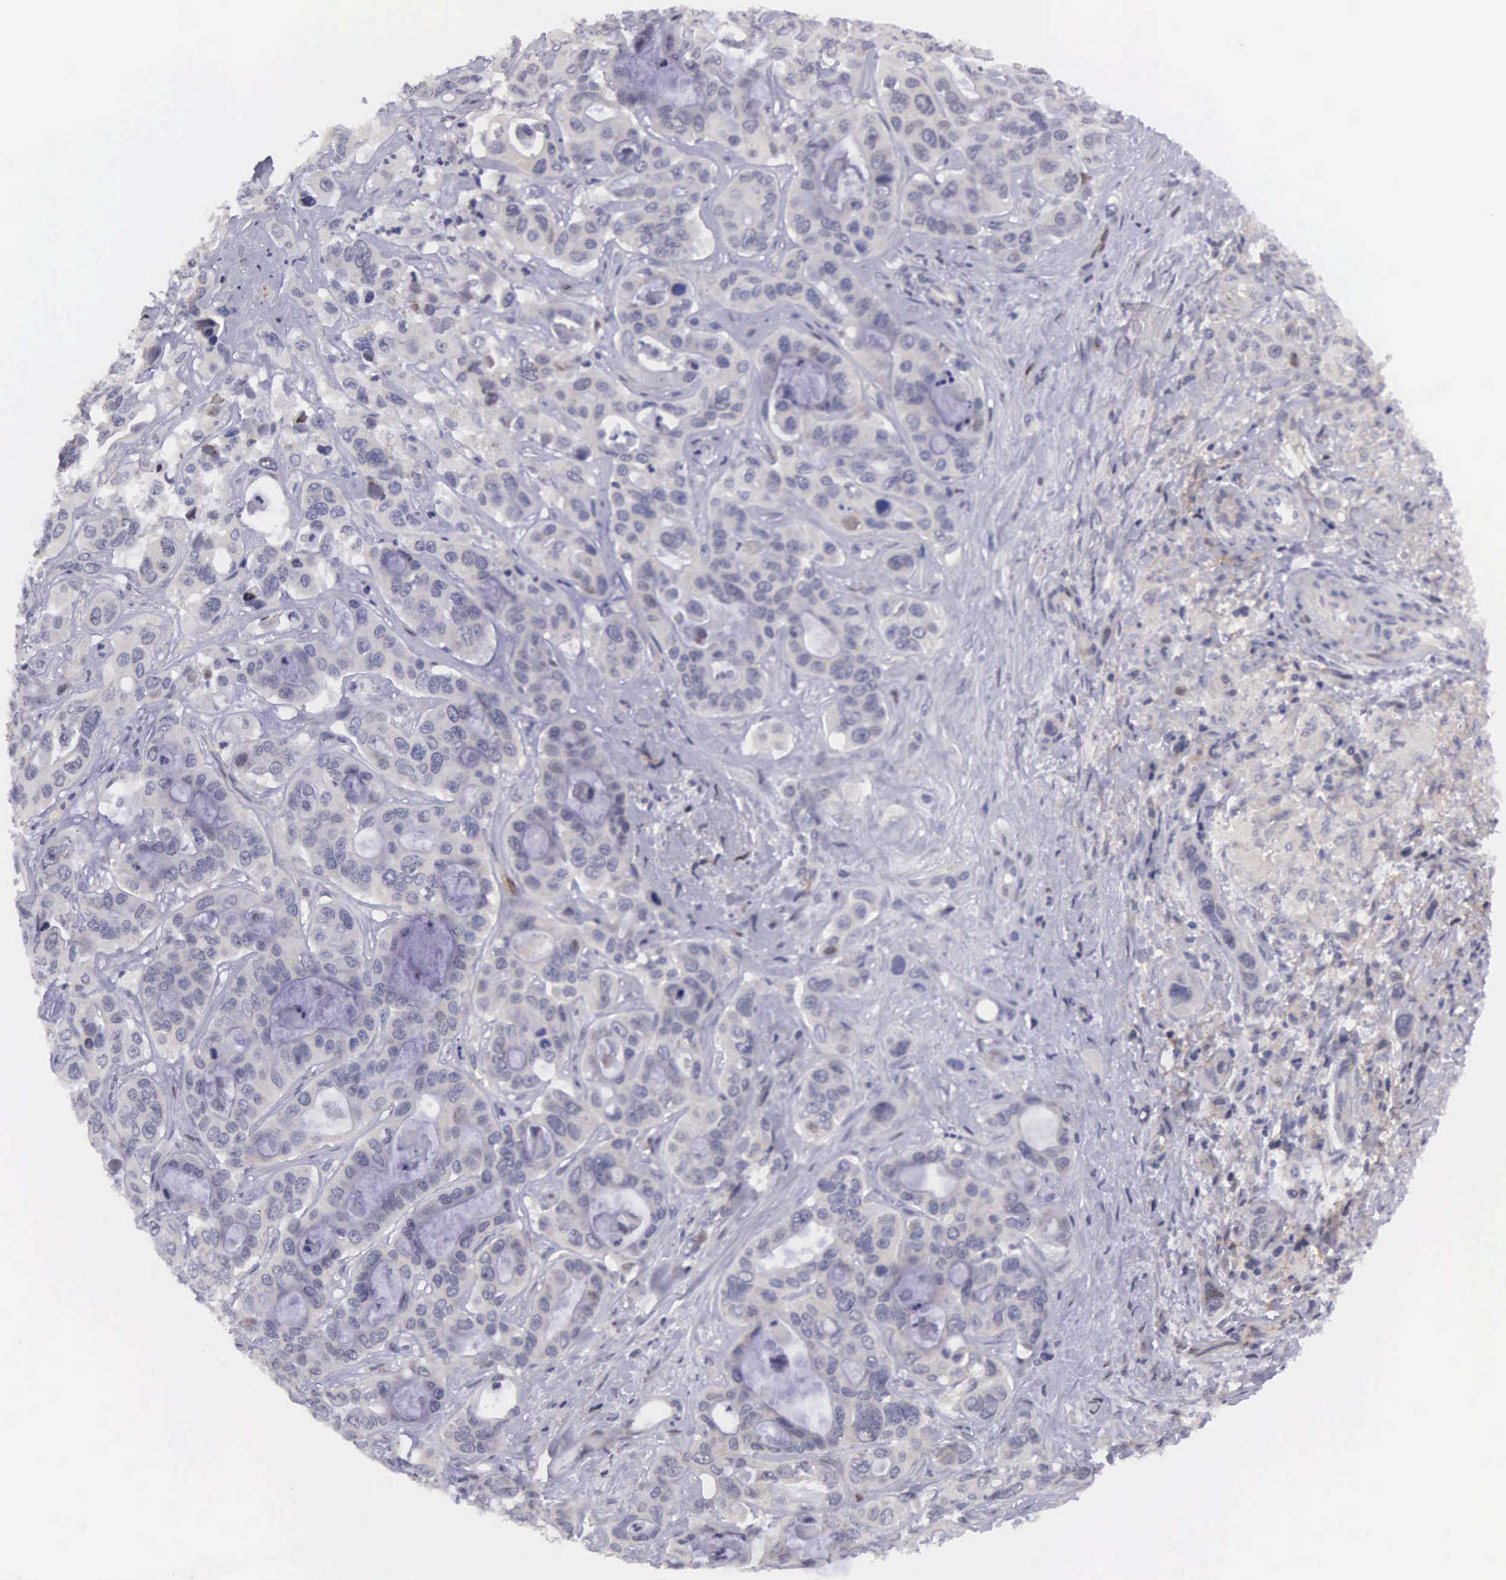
{"staining": {"intensity": "weak", "quantity": "<25%", "location": "nuclear"}, "tissue": "liver cancer", "cell_type": "Tumor cells", "image_type": "cancer", "snomed": [{"axis": "morphology", "description": "Cholangiocarcinoma"}, {"axis": "topography", "description": "Liver"}], "caption": "This is an immunohistochemistry (IHC) image of human liver cholangiocarcinoma. There is no expression in tumor cells.", "gene": "EMID1", "patient": {"sex": "female", "age": 79}}